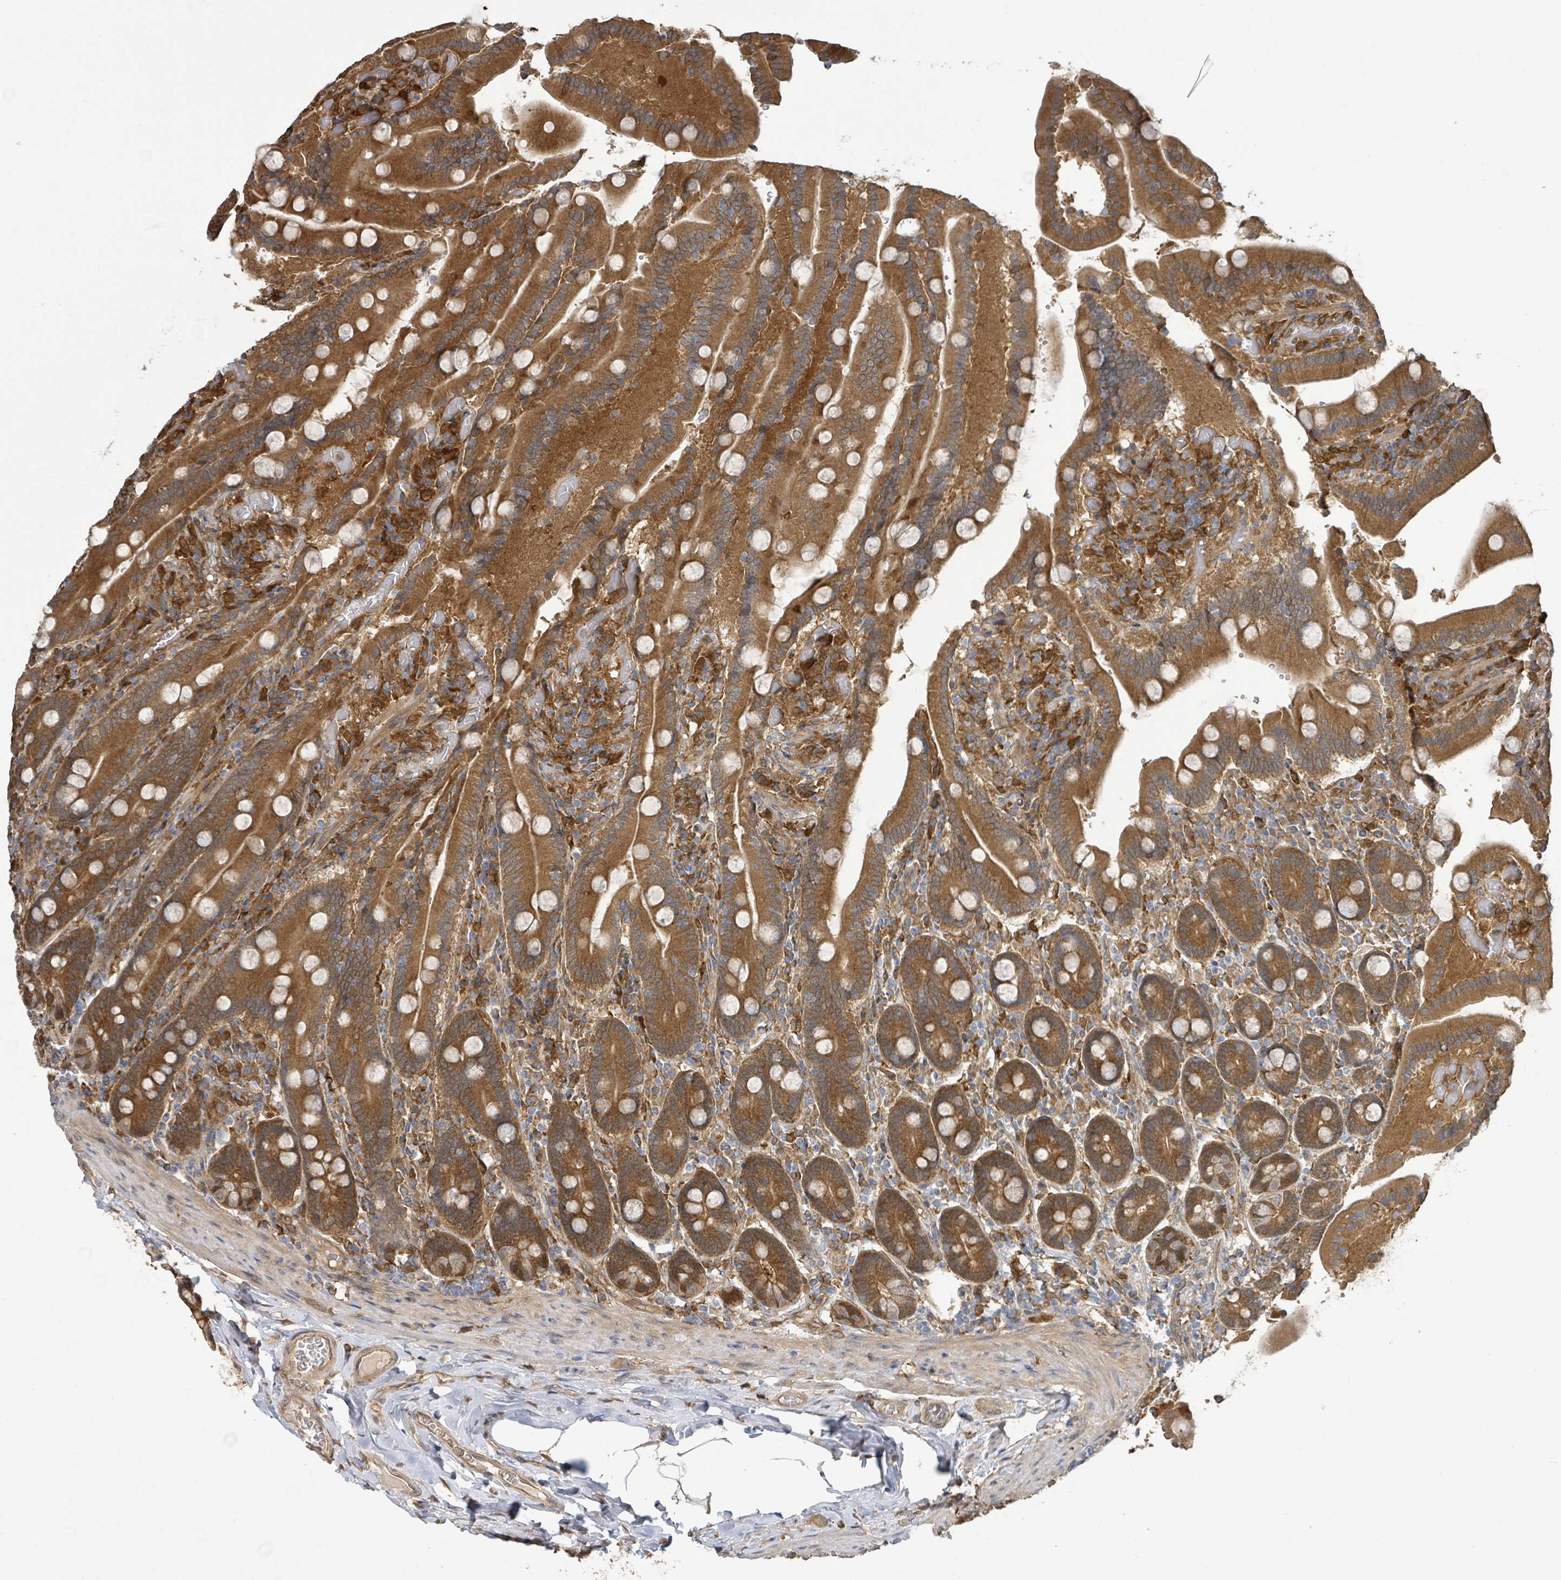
{"staining": {"intensity": "strong", "quantity": ">75%", "location": "cytoplasmic/membranous"}, "tissue": "duodenum", "cell_type": "Glandular cells", "image_type": "normal", "snomed": [{"axis": "morphology", "description": "Normal tissue, NOS"}, {"axis": "topography", "description": "Duodenum"}], "caption": "Duodenum stained with DAB IHC shows high levels of strong cytoplasmic/membranous positivity in about >75% of glandular cells.", "gene": "ARPIN", "patient": {"sex": "female", "age": 62}}